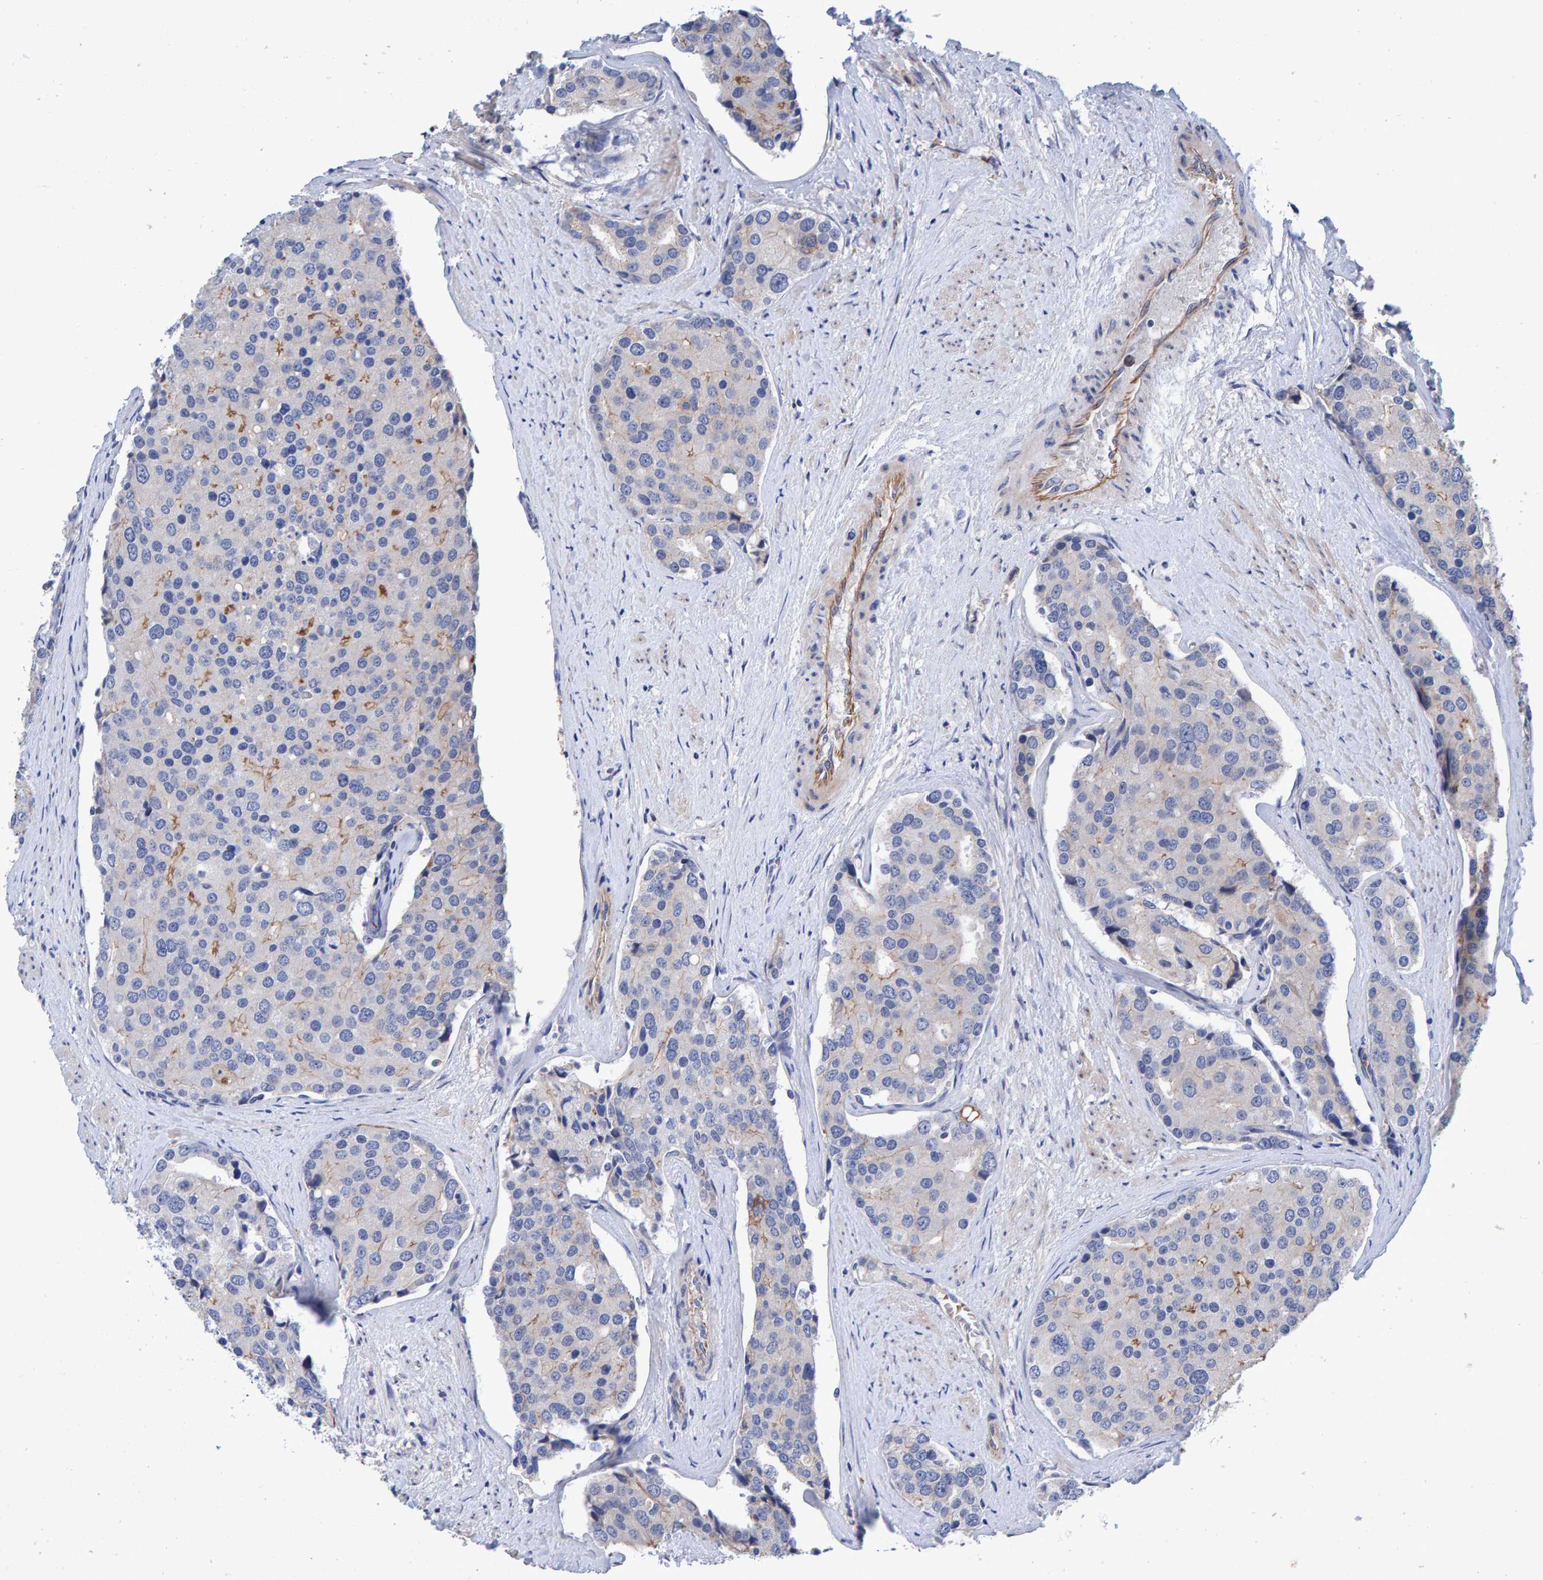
{"staining": {"intensity": "moderate", "quantity": "<25%", "location": "cytoplasmic/membranous"}, "tissue": "prostate cancer", "cell_type": "Tumor cells", "image_type": "cancer", "snomed": [{"axis": "morphology", "description": "Adenocarcinoma, High grade"}, {"axis": "topography", "description": "Prostate"}], "caption": "Immunohistochemical staining of human prostate adenocarcinoma (high-grade) demonstrates moderate cytoplasmic/membranous protein staining in about <25% of tumor cells.", "gene": "EFR3A", "patient": {"sex": "male", "age": 50}}